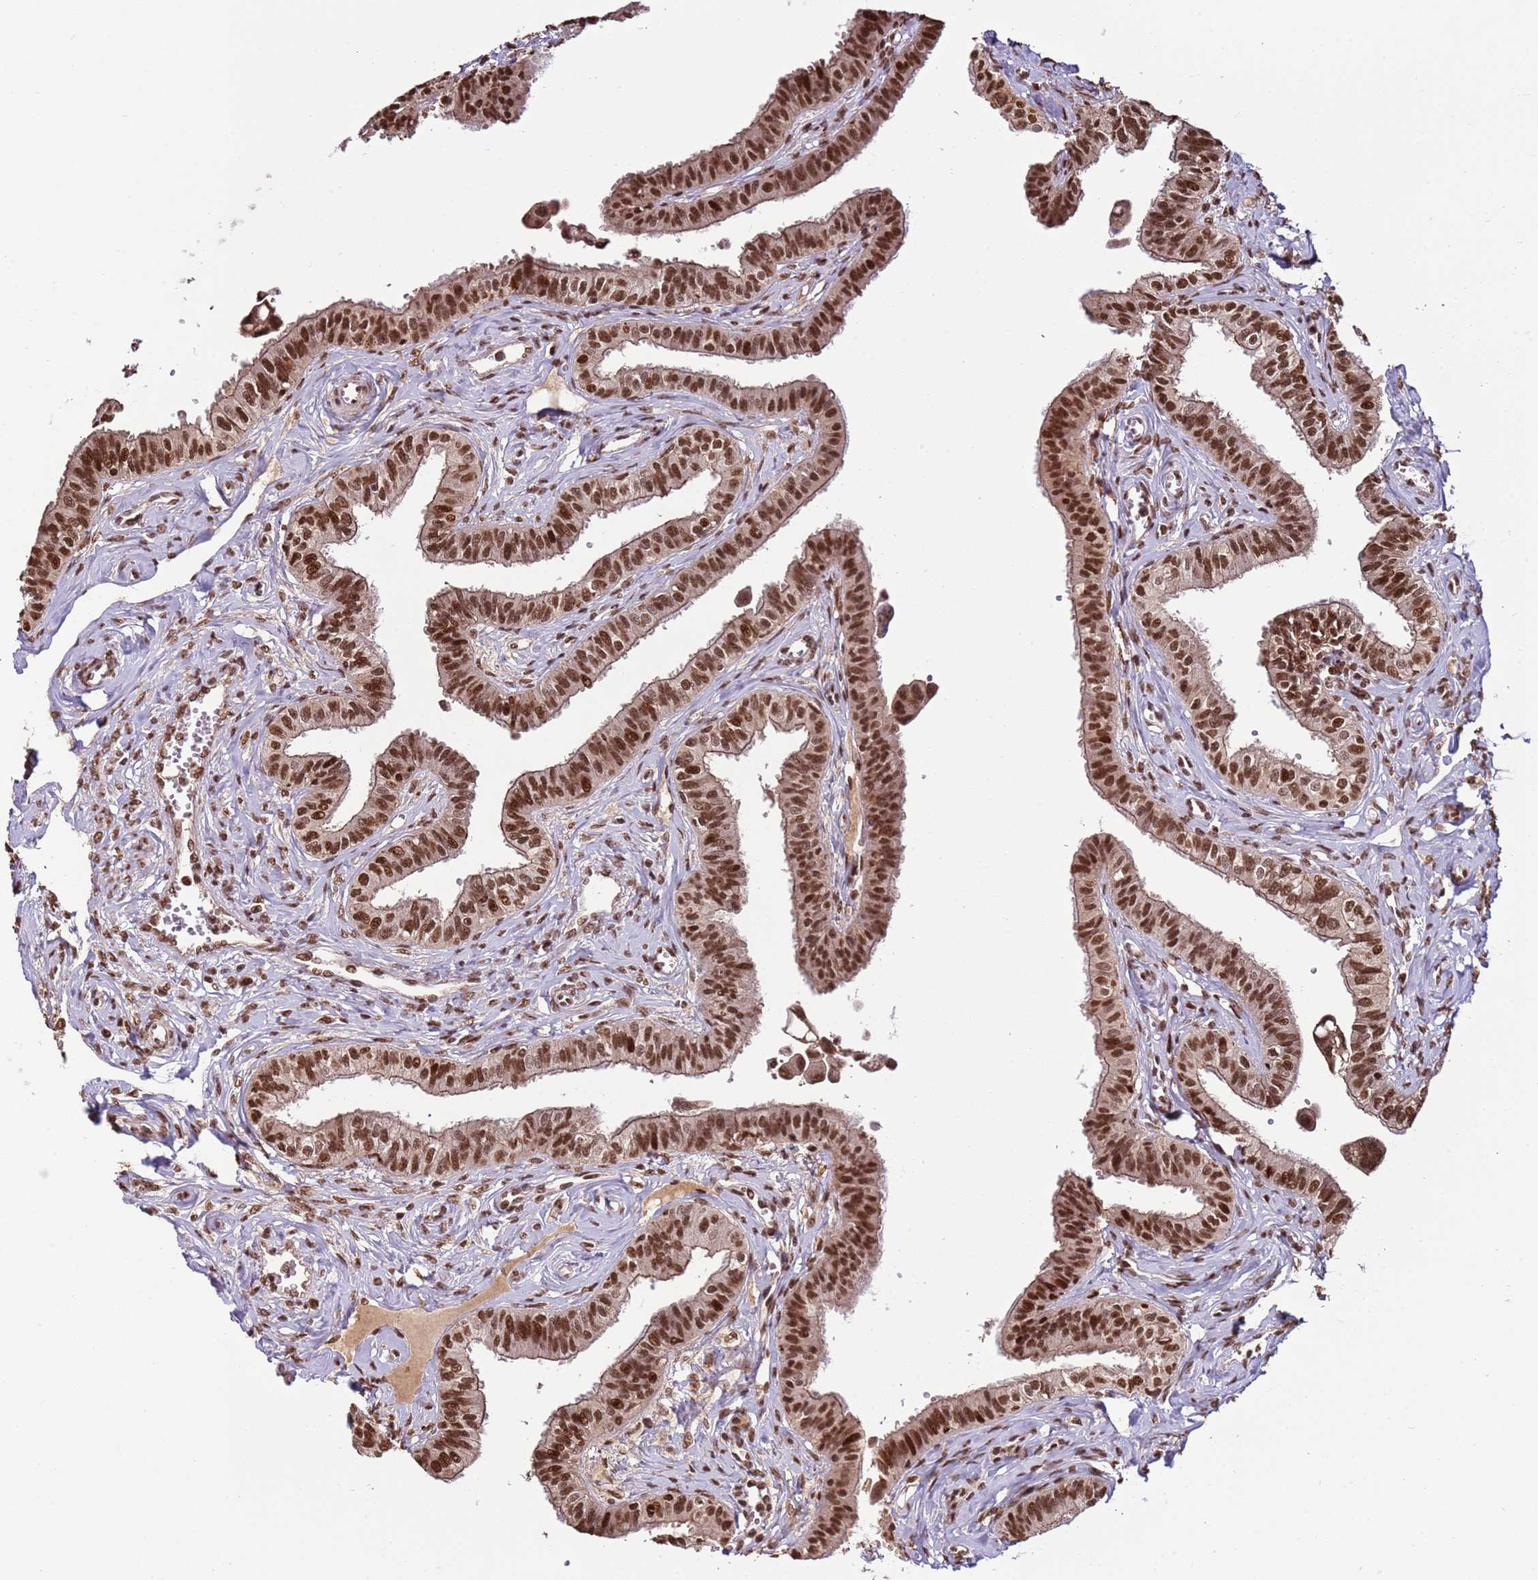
{"staining": {"intensity": "moderate", "quantity": ">75%", "location": "cytoplasmic/membranous,nuclear"}, "tissue": "fallopian tube", "cell_type": "Glandular cells", "image_type": "normal", "snomed": [{"axis": "morphology", "description": "Normal tissue, NOS"}, {"axis": "morphology", "description": "Carcinoma, NOS"}, {"axis": "topography", "description": "Fallopian tube"}, {"axis": "topography", "description": "Ovary"}], "caption": "Immunohistochemistry staining of normal fallopian tube, which displays medium levels of moderate cytoplasmic/membranous,nuclear staining in approximately >75% of glandular cells indicating moderate cytoplasmic/membranous,nuclear protein expression. The staining was performed using DAB (brown) for protein detection and nuclei were counterstained in hematoxylin (blue).", "gene": "ZBTB12", "patient": {"sex": "female", "age": 59}}